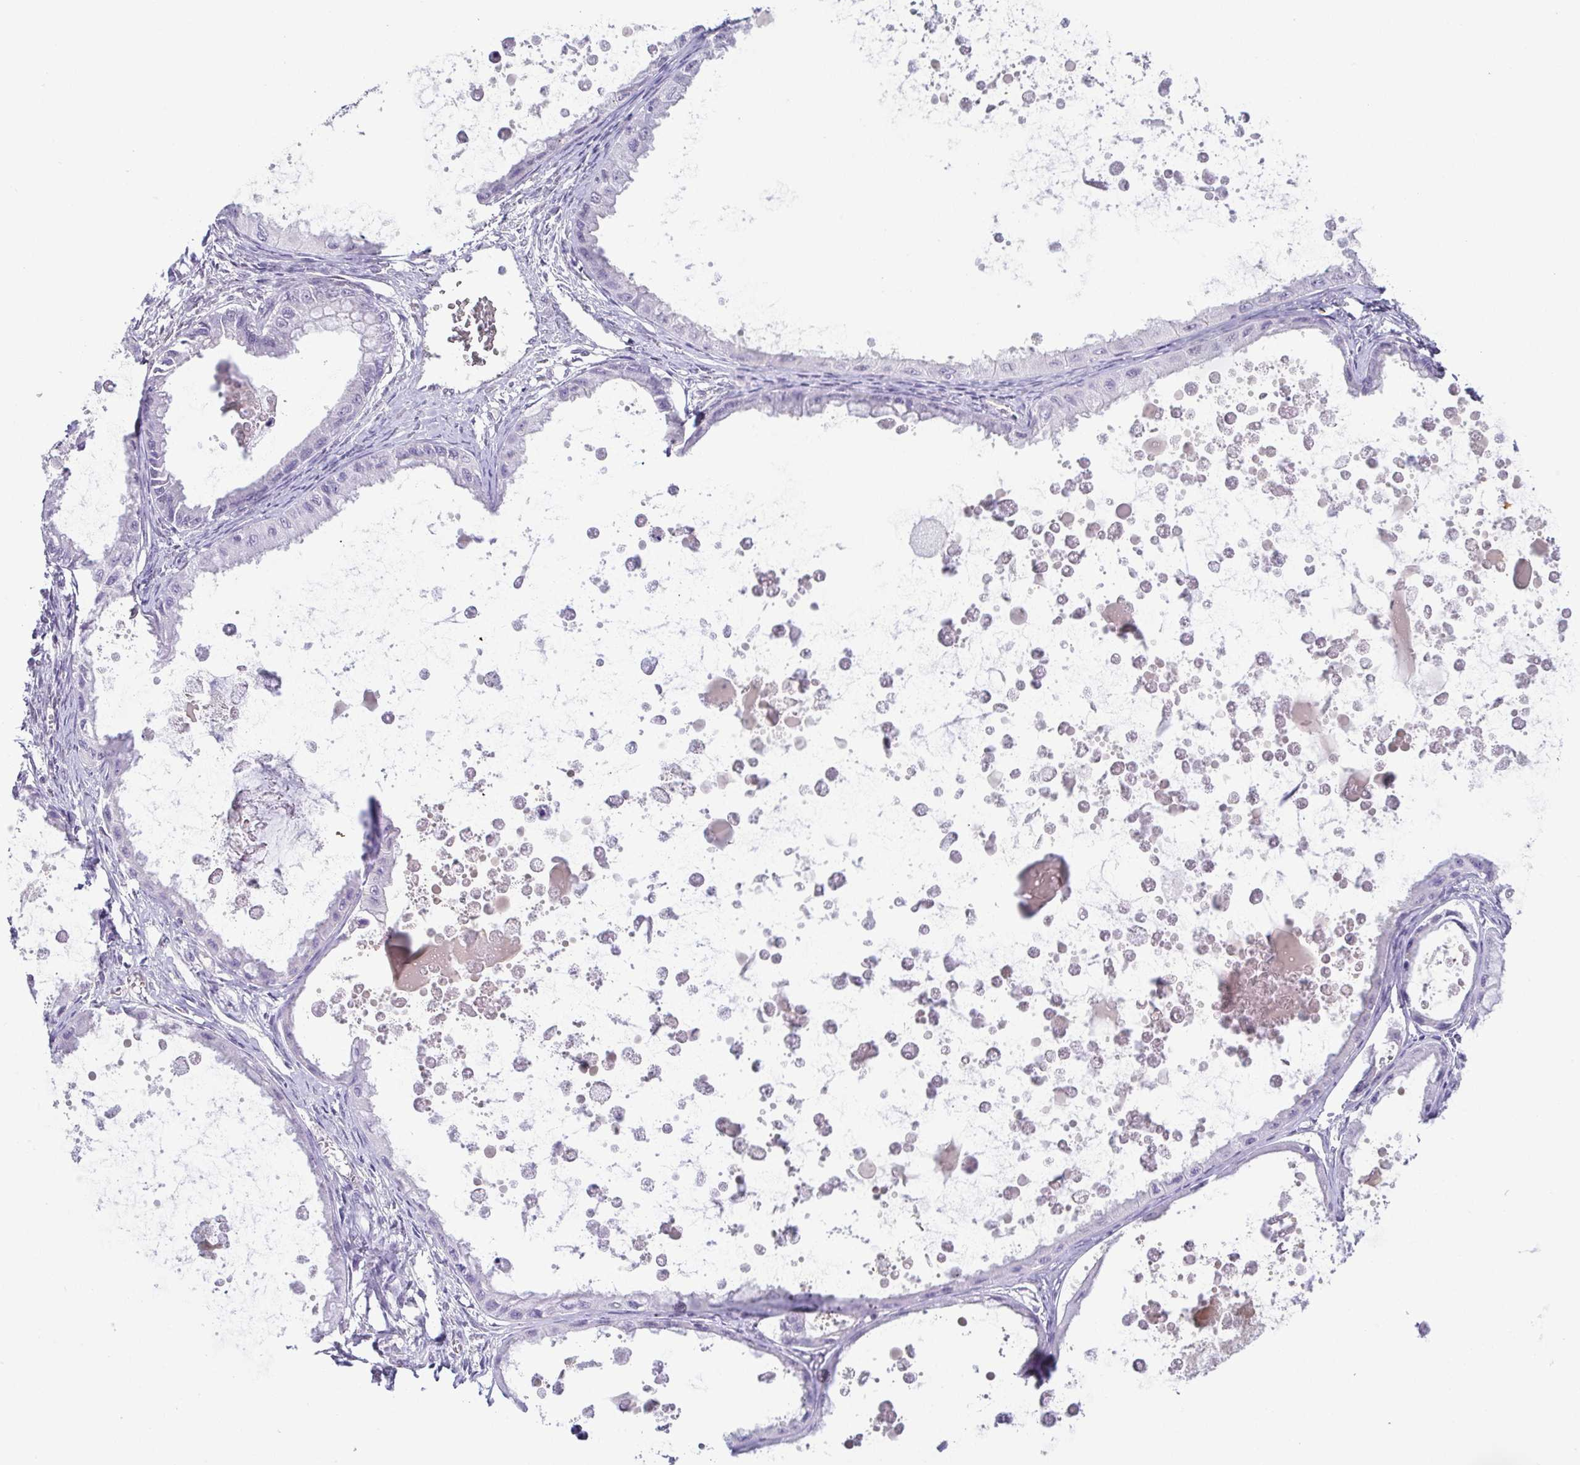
{"staining": {"intensity": "negative", "quantity": "none", "location": "none"}, "tissue": "ovarian cancer", "cell_type": "Tumor cells", "image_type": "cancer", "snomed": [{"axis": "morphology", "description": "Cystadenocarcinoma, mucinous, NOS"}, {"axis": "topography", "description": "Ovary"}], "caption": "Tumor cells show no significant protein staining in ovarian mucinous cystadenocarcinoma.", "gene": "TCF3", "patient": {"sex": "female", "age": 64}}